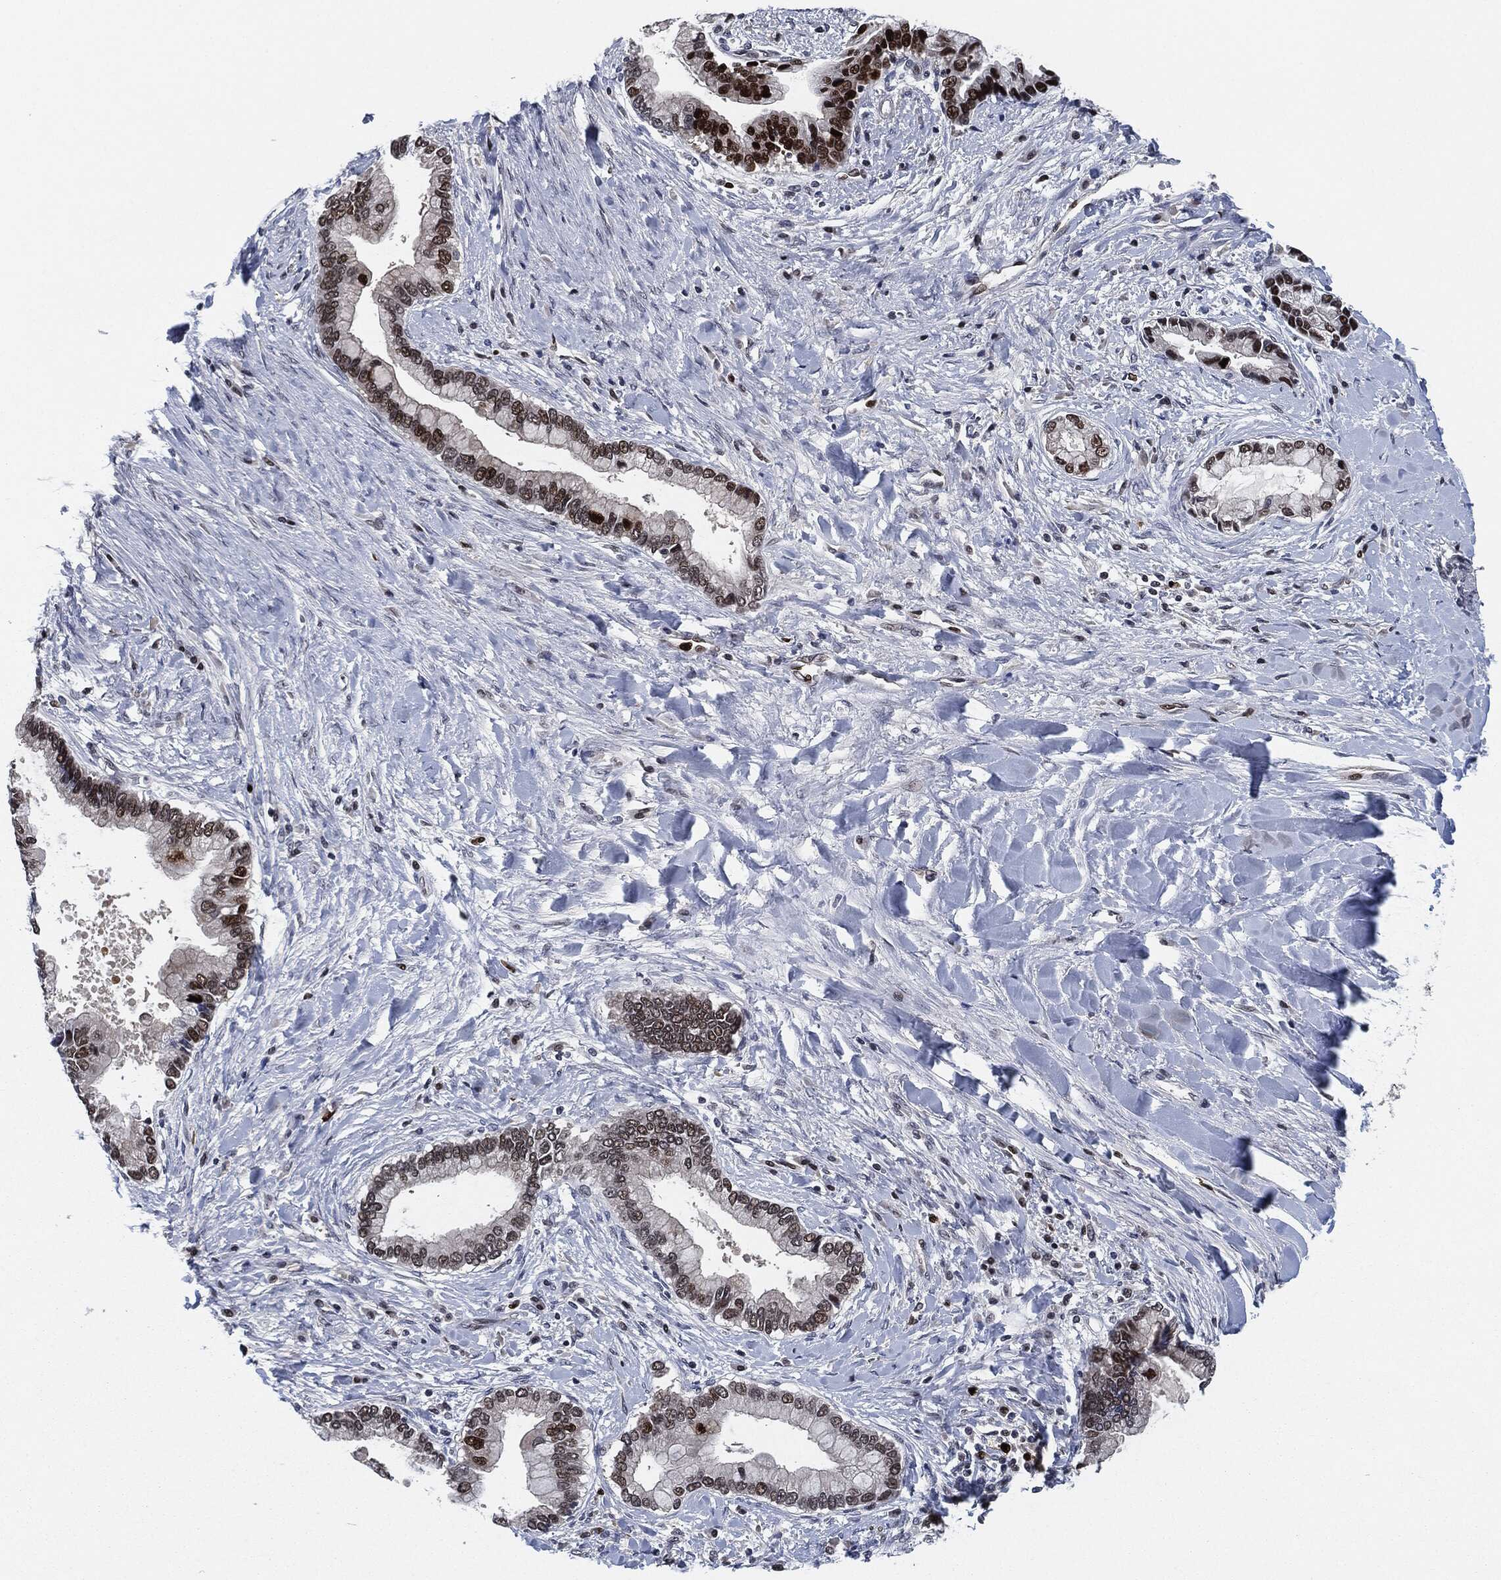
{"staining": {"intensity": "strong", "quantity": "25%-75%", "location": "nuclear"}, "tissue": "liver cancer", "cell_type": "Tumor cells", "image_type": "cancer", "snomed": [{"axis": "morphology", "description": "Cholangiocarcinoma"}, {"axis": "topography", "description": "Liver"}], "caption": "Liver cancer was stained to show a protein in brown. There is high levels of strong nuclear staining in about 25%-75% of tumor cells.", "gene": "PCNA", "patient": {"sex": "male", "age": 50}}